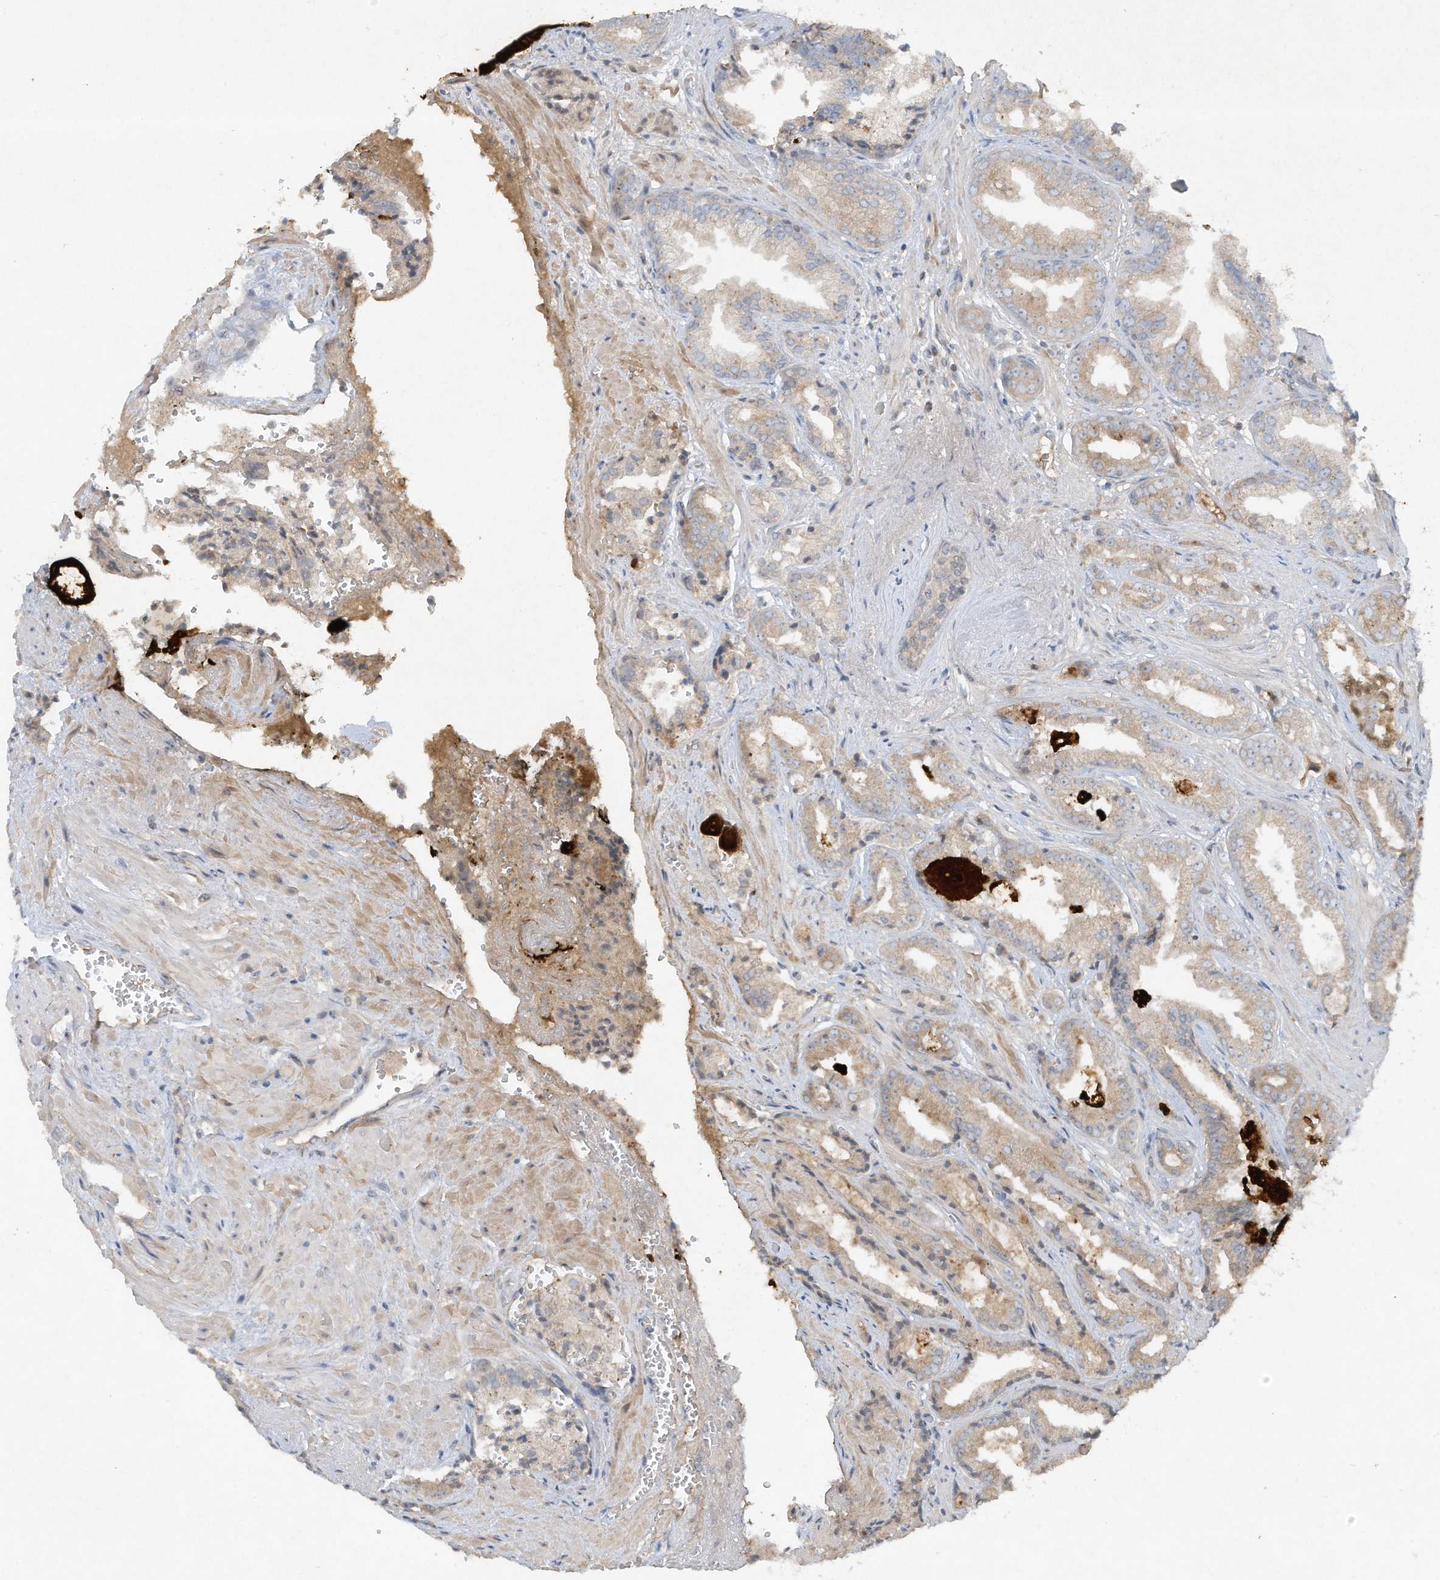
{"staining": {"intensity": "weak", "quantity": "25%-75%", "location": "cytoplasmic/membranous"}, "tissue": "prostate cancer", "cell_type": "Tumor cells", "image_type": "cancer", "snomed": [{"axis": "morphology", "description": "Adenocarcinoma, High grade"}, {"axis": "topography", "description": "Prostate"}], "caption": "A brown stain labels weak cytoplasmic/membranous expression of a protein in prostate cancer tumor cells. (DAB IHC, brown staining for protein, blue staining for nuclei).", "gene": "FETUB", "patient": {"sex": "male", "age": 71}}